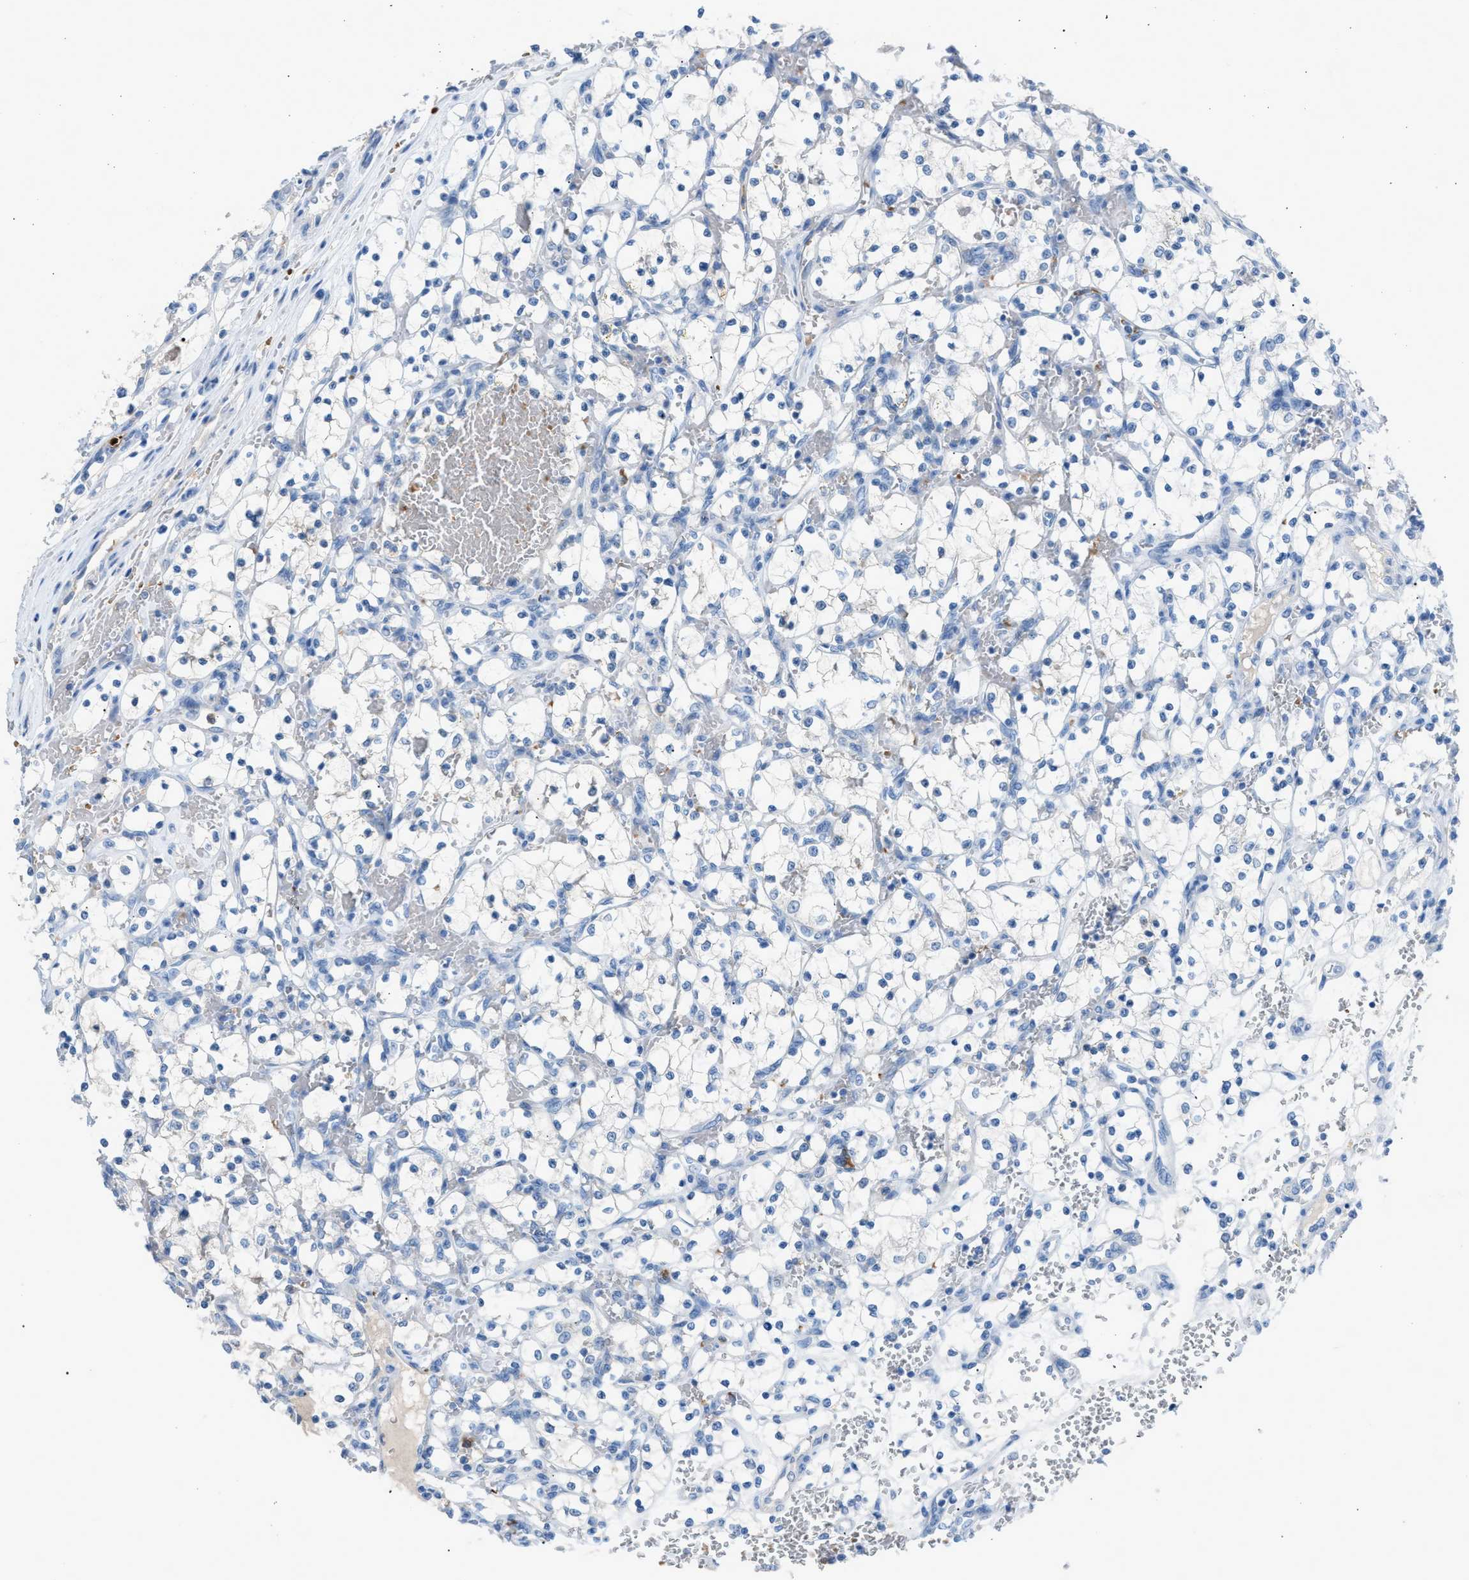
{"staining": {"intensity": "negative", "quantity": "none", "location": "none"}, "tissue": "renal cancer", "cell_type": "Tumor cells", "image_type": "cancer", "snomed": [{"axis": "morphology", "description": "Adenocarcinoma, NOS"}, {"axis": "topography", "description": "Kidney"}], "caption": "Immunohistochemical staining of human adenocarcinoma (renal) shows no significant positivity in tumor cells.", "gene": "CFAP77", "patient": {"sex": "female", "age": 69}}